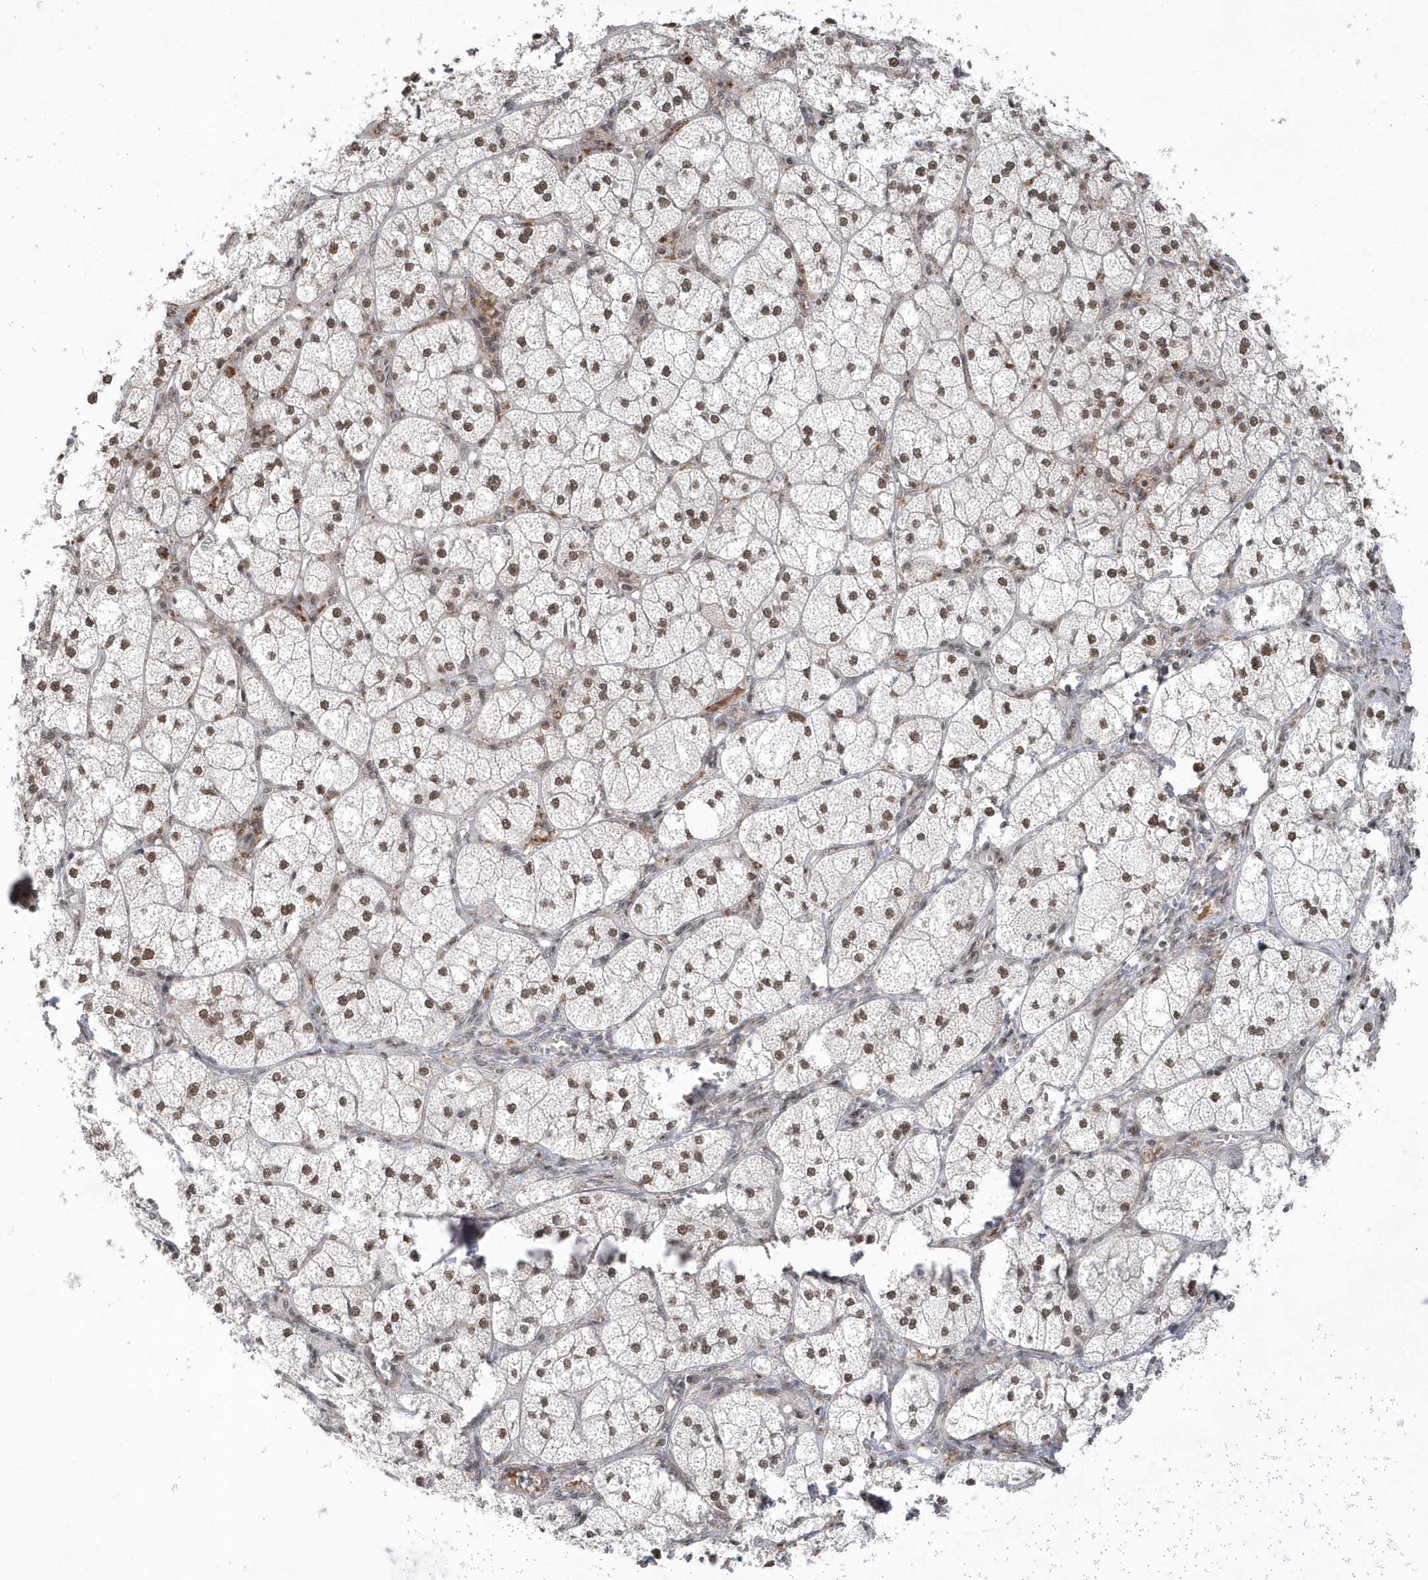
{"staining": {"intensity": "moderate", "quantity": ">75%", "location": "cytoplasmic/membranous,nuclear"}, "tissue": "adrenal gland", "cell_type": "Glandular cells", "image_type": "normal", "snomed": [{"axis": "morphology", "description": "Normal tissue, NOS"}, {"axis": "topography", "description": "Adrenal gland"}], "caption": "Adrenal gland stained with DAB (3,3'-diaminobenzidine) immunohistochemistry shows medium levels of moderate cytoplasmic/membranous,nuclear positivity in about >75% of glandular cells. The staining was performed using DAB to visualize the protein expression in brown, while the nuclei were stained in blue with hematoxylin (Magnification: 20x).", "gene": "MXI1", "patient": {"sex": "female", "age": 61}}